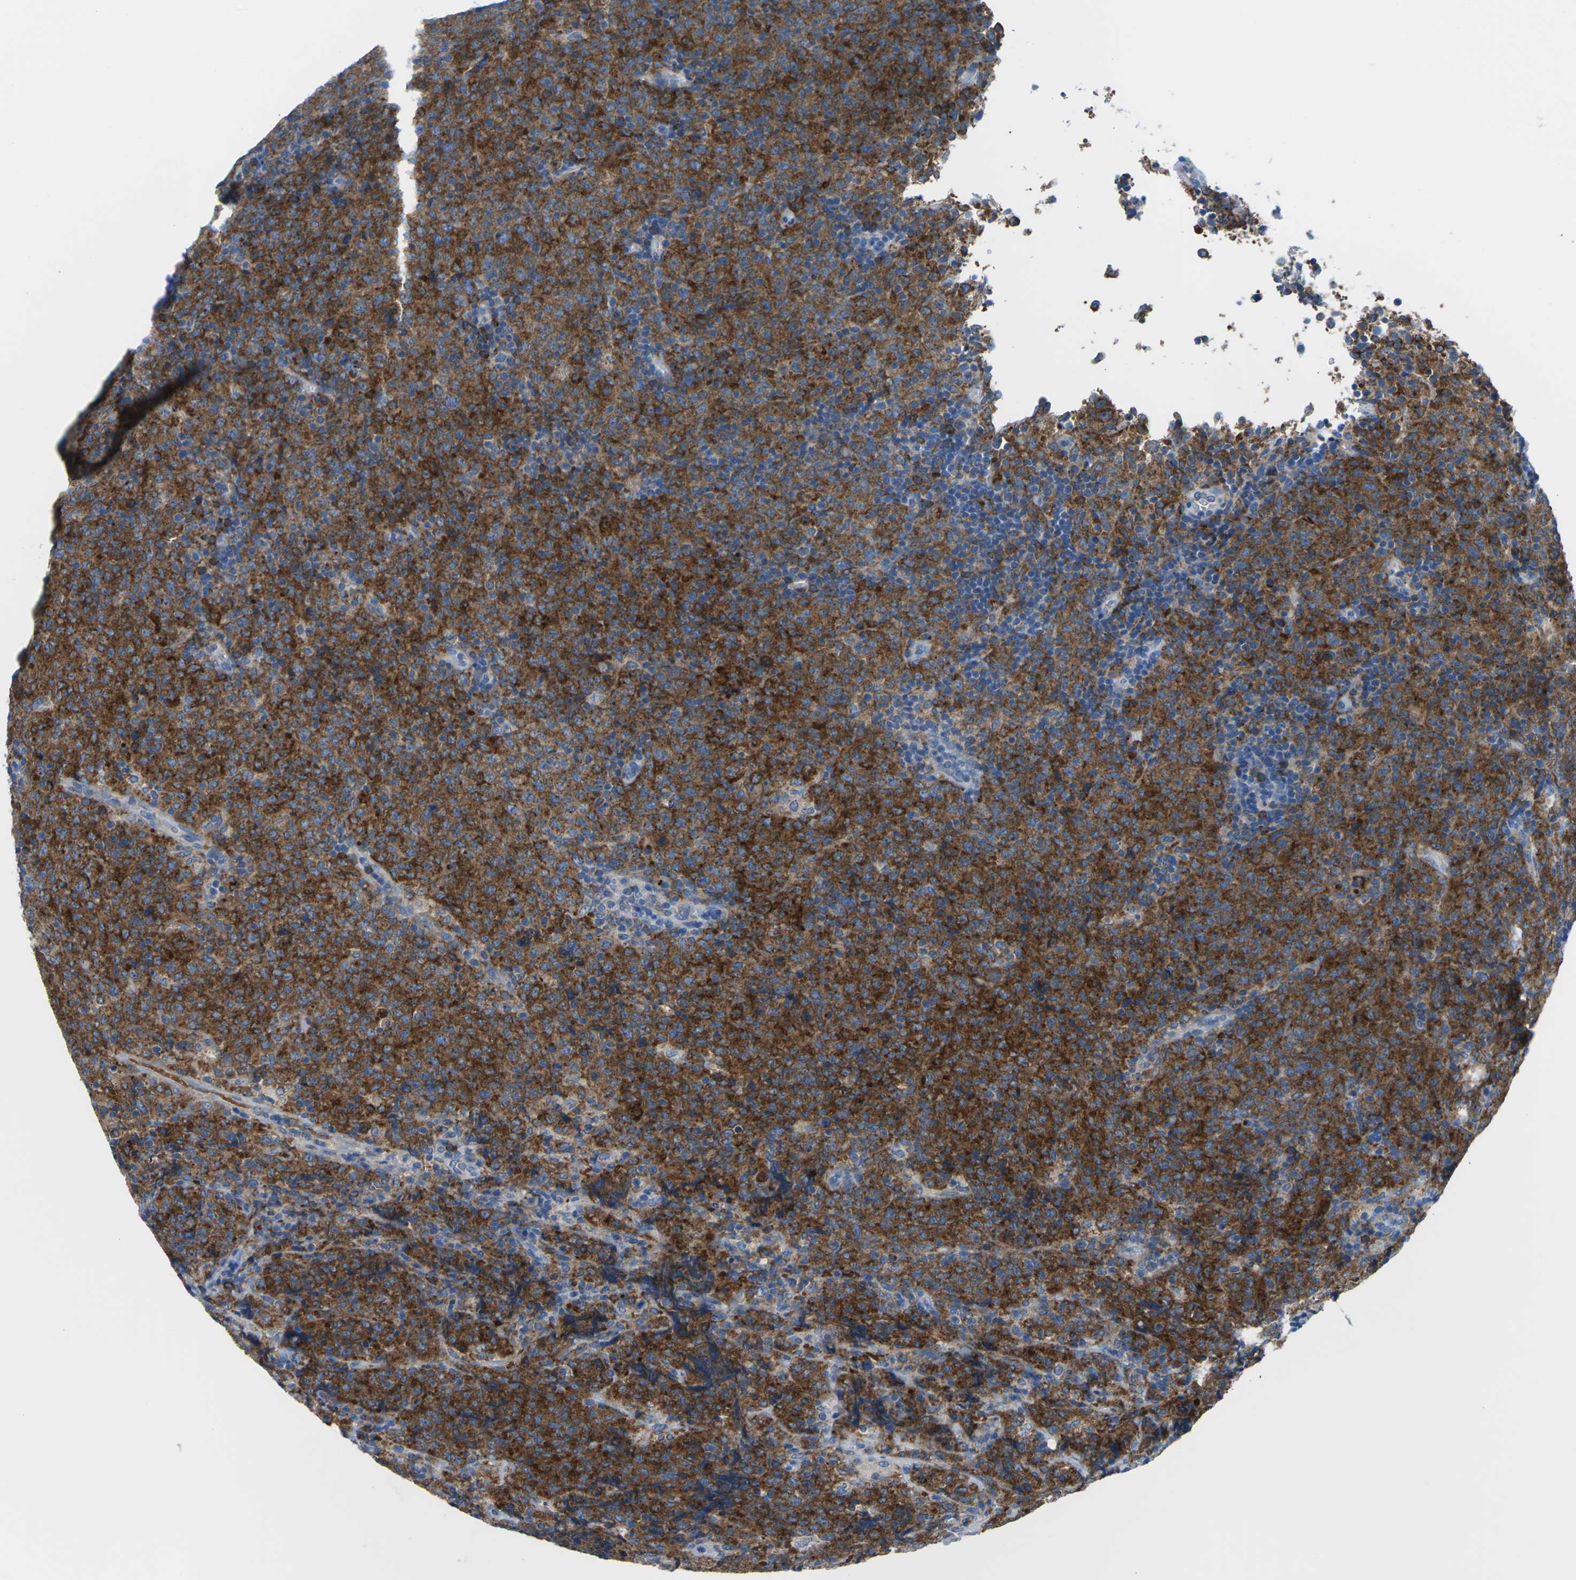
{"staining": {"intensity": "strong", "quantity": ">75%", "location": "cytoplasmic/membranous"}, "tissue": "lymphoma", "cell_type": "Tumor cells", "image_type": "cancer", "snomed": [{"axis": "morphology", "description": "Malignant lymphoma, non-Hodgkin's type, High grade"}, {"axis": "topography", "description": "Tonsil"}], "caption": "This photomicrograph exhibits lymphoma stained with immunohistochemistry (IHC) to label a protein in brown. The cytoplasmic/membranous of tumor cells show strong positivity for the protein. Nuclei are counter-stained blue.", "gene": "SYNGR2", "patient": {"sex": "female", "age": 36}}